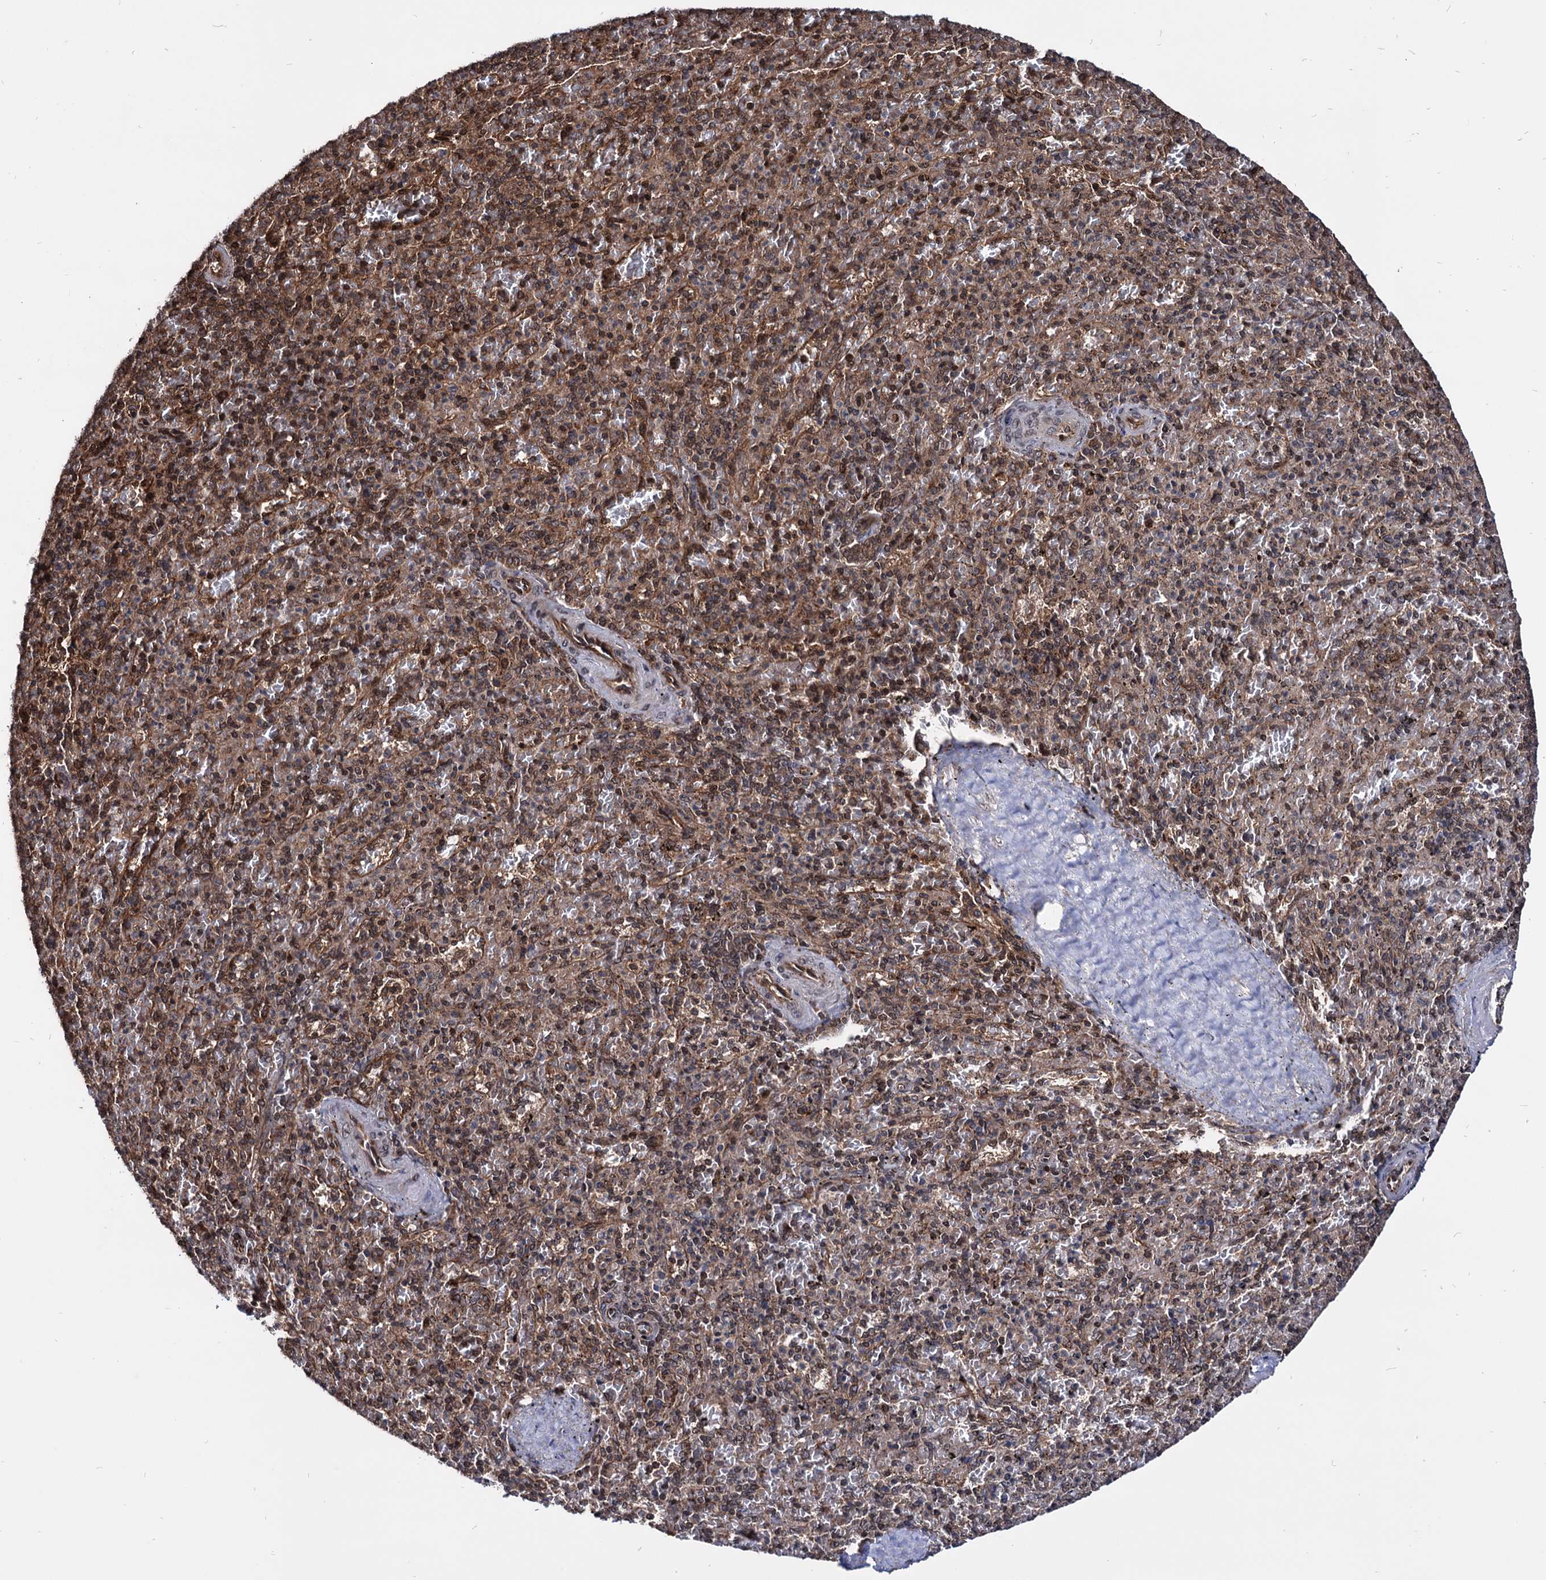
{"staining": {"intensity": "moderate", "quantity": "25%-75%", "location": "cytoplasmic/membranous"}, "tissue": "spleen", "cell_type": "Cells in red pulp", "image_type": "normal", "snomed": [{"axis": "morphology", "description": "Normal tissue, NOS"}, {"axis": "topography", "description": "Spleen"}], "caption": "Immunohistochemical staining of benign human spleen shows medium levels of moderate cytoplasmic/membranous staining in about 25%-75% of cells in red pulp.", "gene": "ANKRD12", "patient": {"sex": "male", "age": 82}}